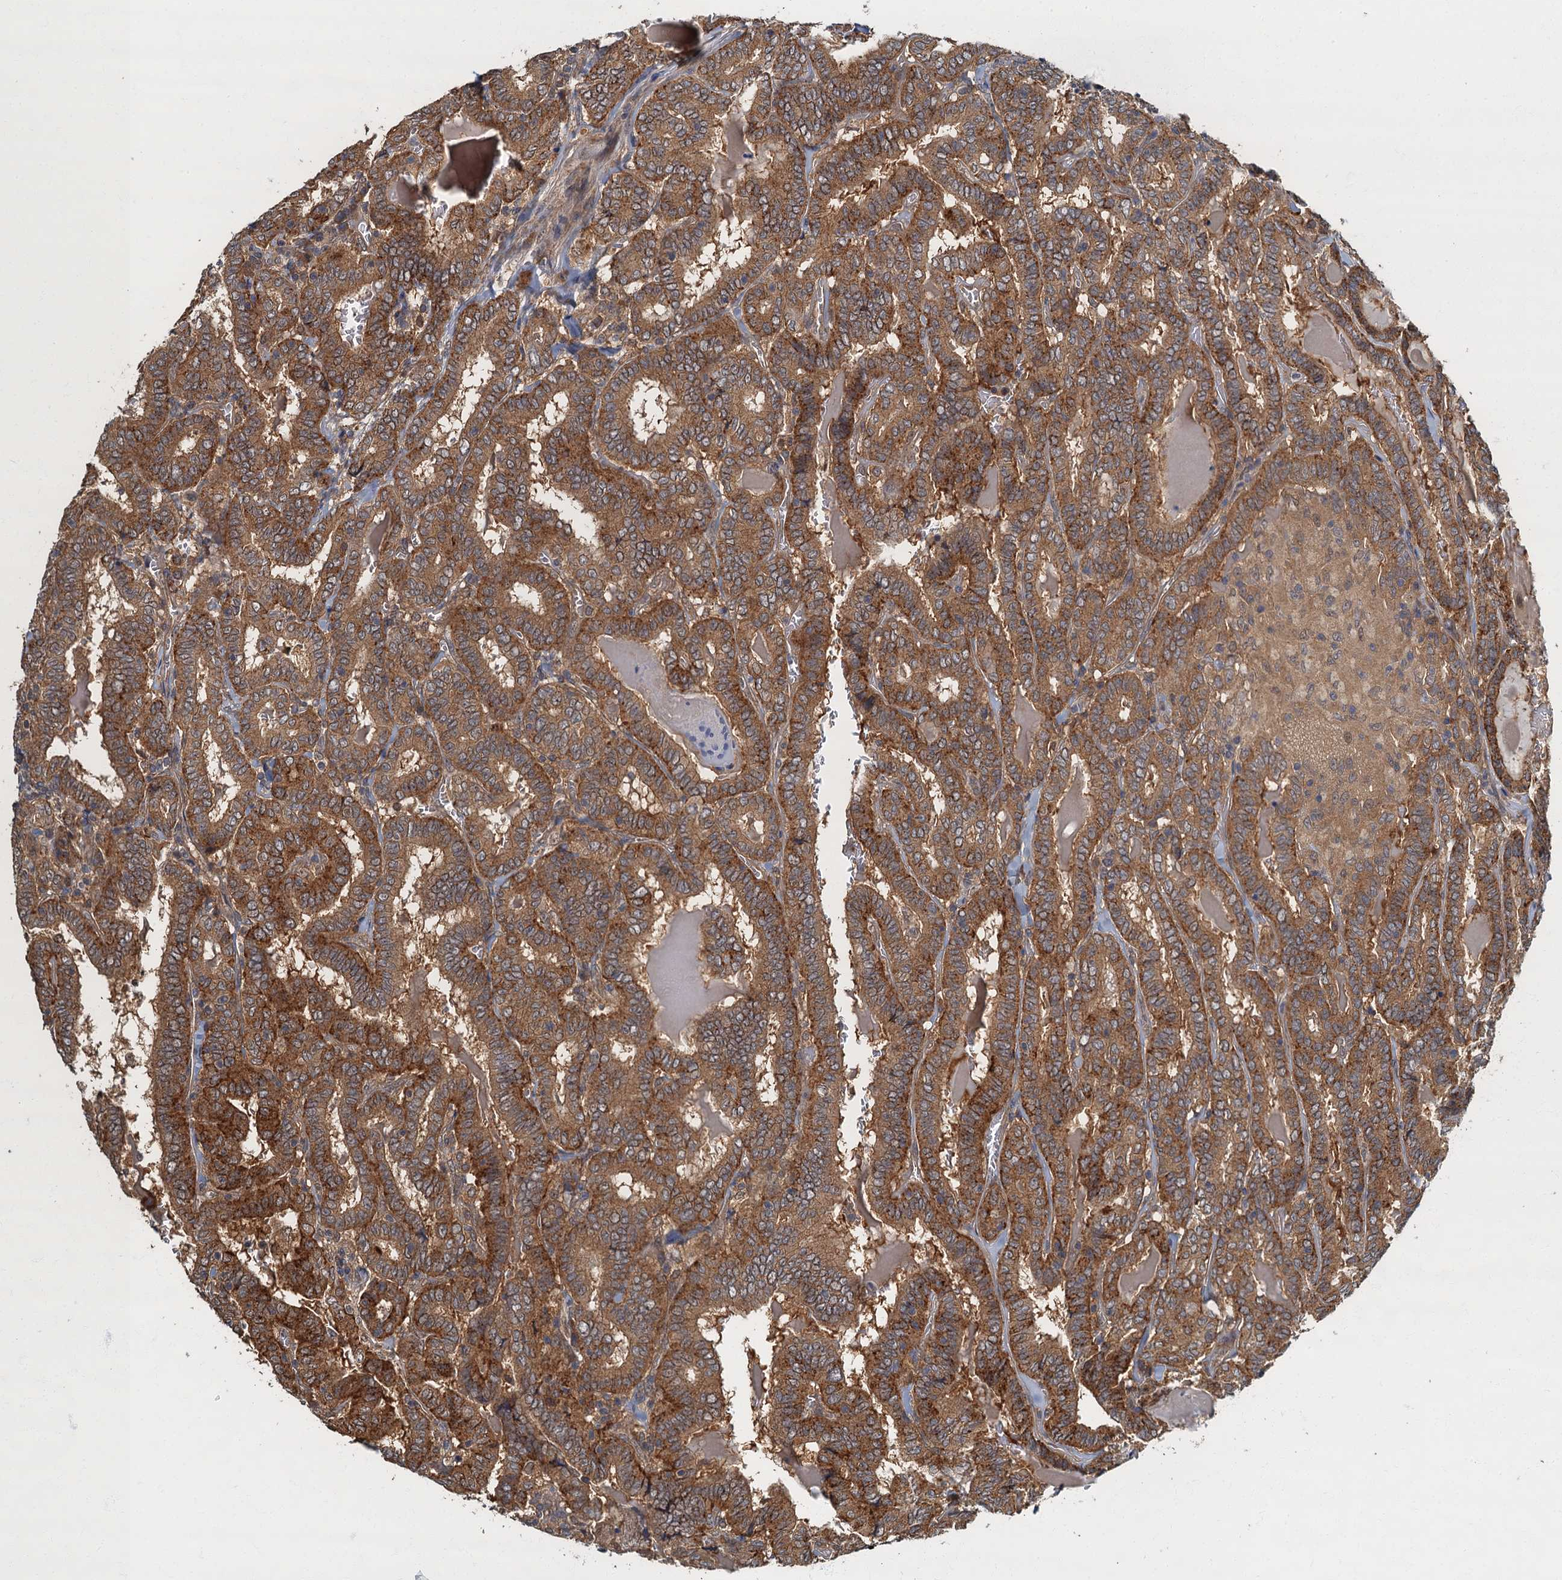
{"staining": {"intensity": "moderate", "quantity": ">75%", "location": "cytoplasmic/membranous"}, "tissue": "thyroid cancer", "cell_type": "Tumor cells", "image_type": "cancer", "snomed": [{"axis": "morphology", "description": "Papillary adenocarcinoma, NOS"}, {"axis": "topography", "description": "Thyroid gland"}], "caption": "Papillary adenocarcinoma (thyroid) tissue displays moderate cytoplasmic/membranous expression in approximately >75% of tumor cells", "gene": "TBCK", "patient": {"sex": "female", "age": 72}}